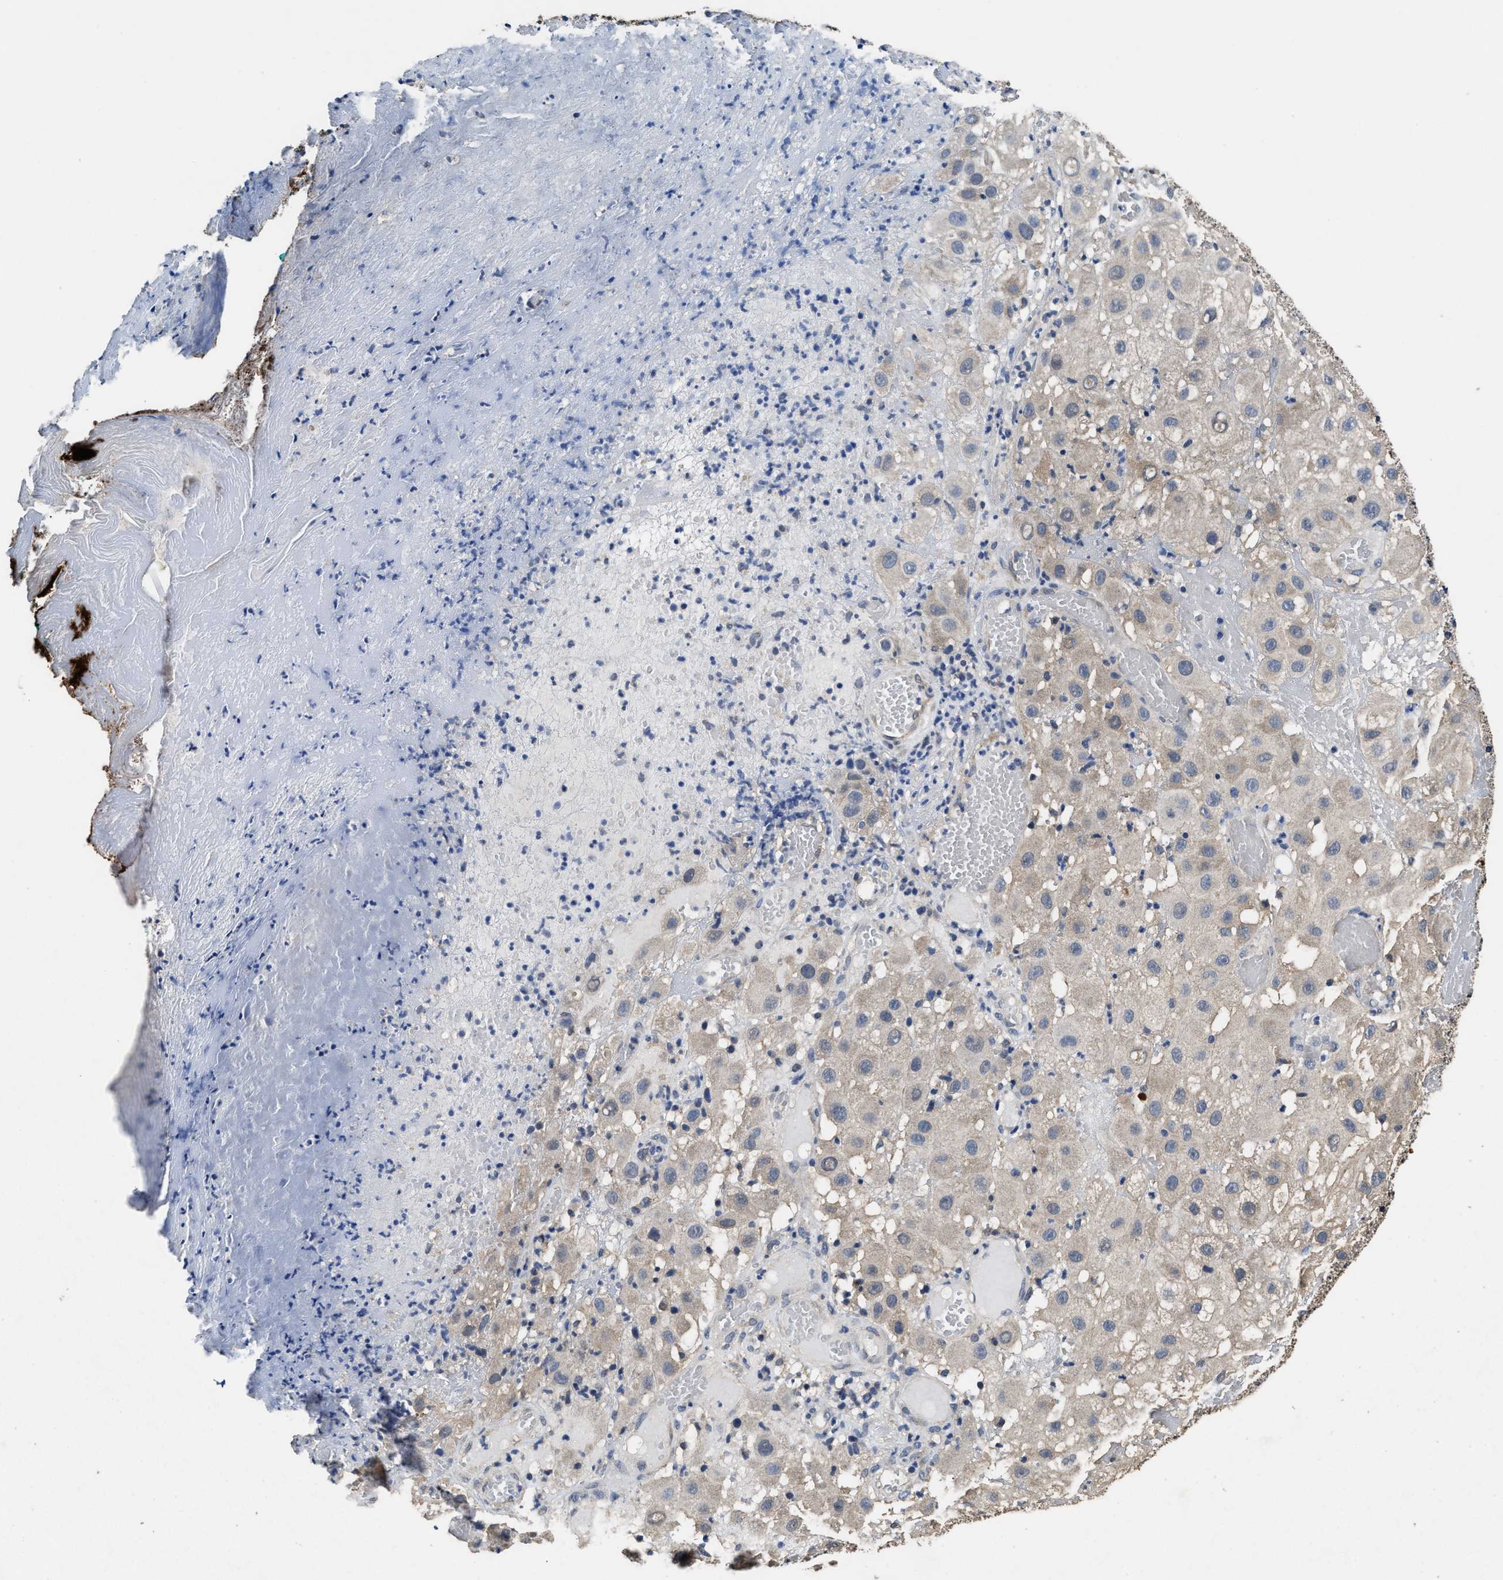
{"staining": {"intensity": "negative", "quantity": "none", "location": "none"}, "tissue": "melanoma", "cell_type": "Tumor cells", "image_type": "cancer", "snomed": [{"axis": "morphology", "description": "Malignant melanoma, NOS"}, {"axis": "topography", "description": "Skin"}], "caption": "Tumor cells are negative for brown protein staining in malignant melanoma. (DAB IHC, high magnification).", "gene": "YWHAE", "patient": {"sex": "female", "age": 81}}